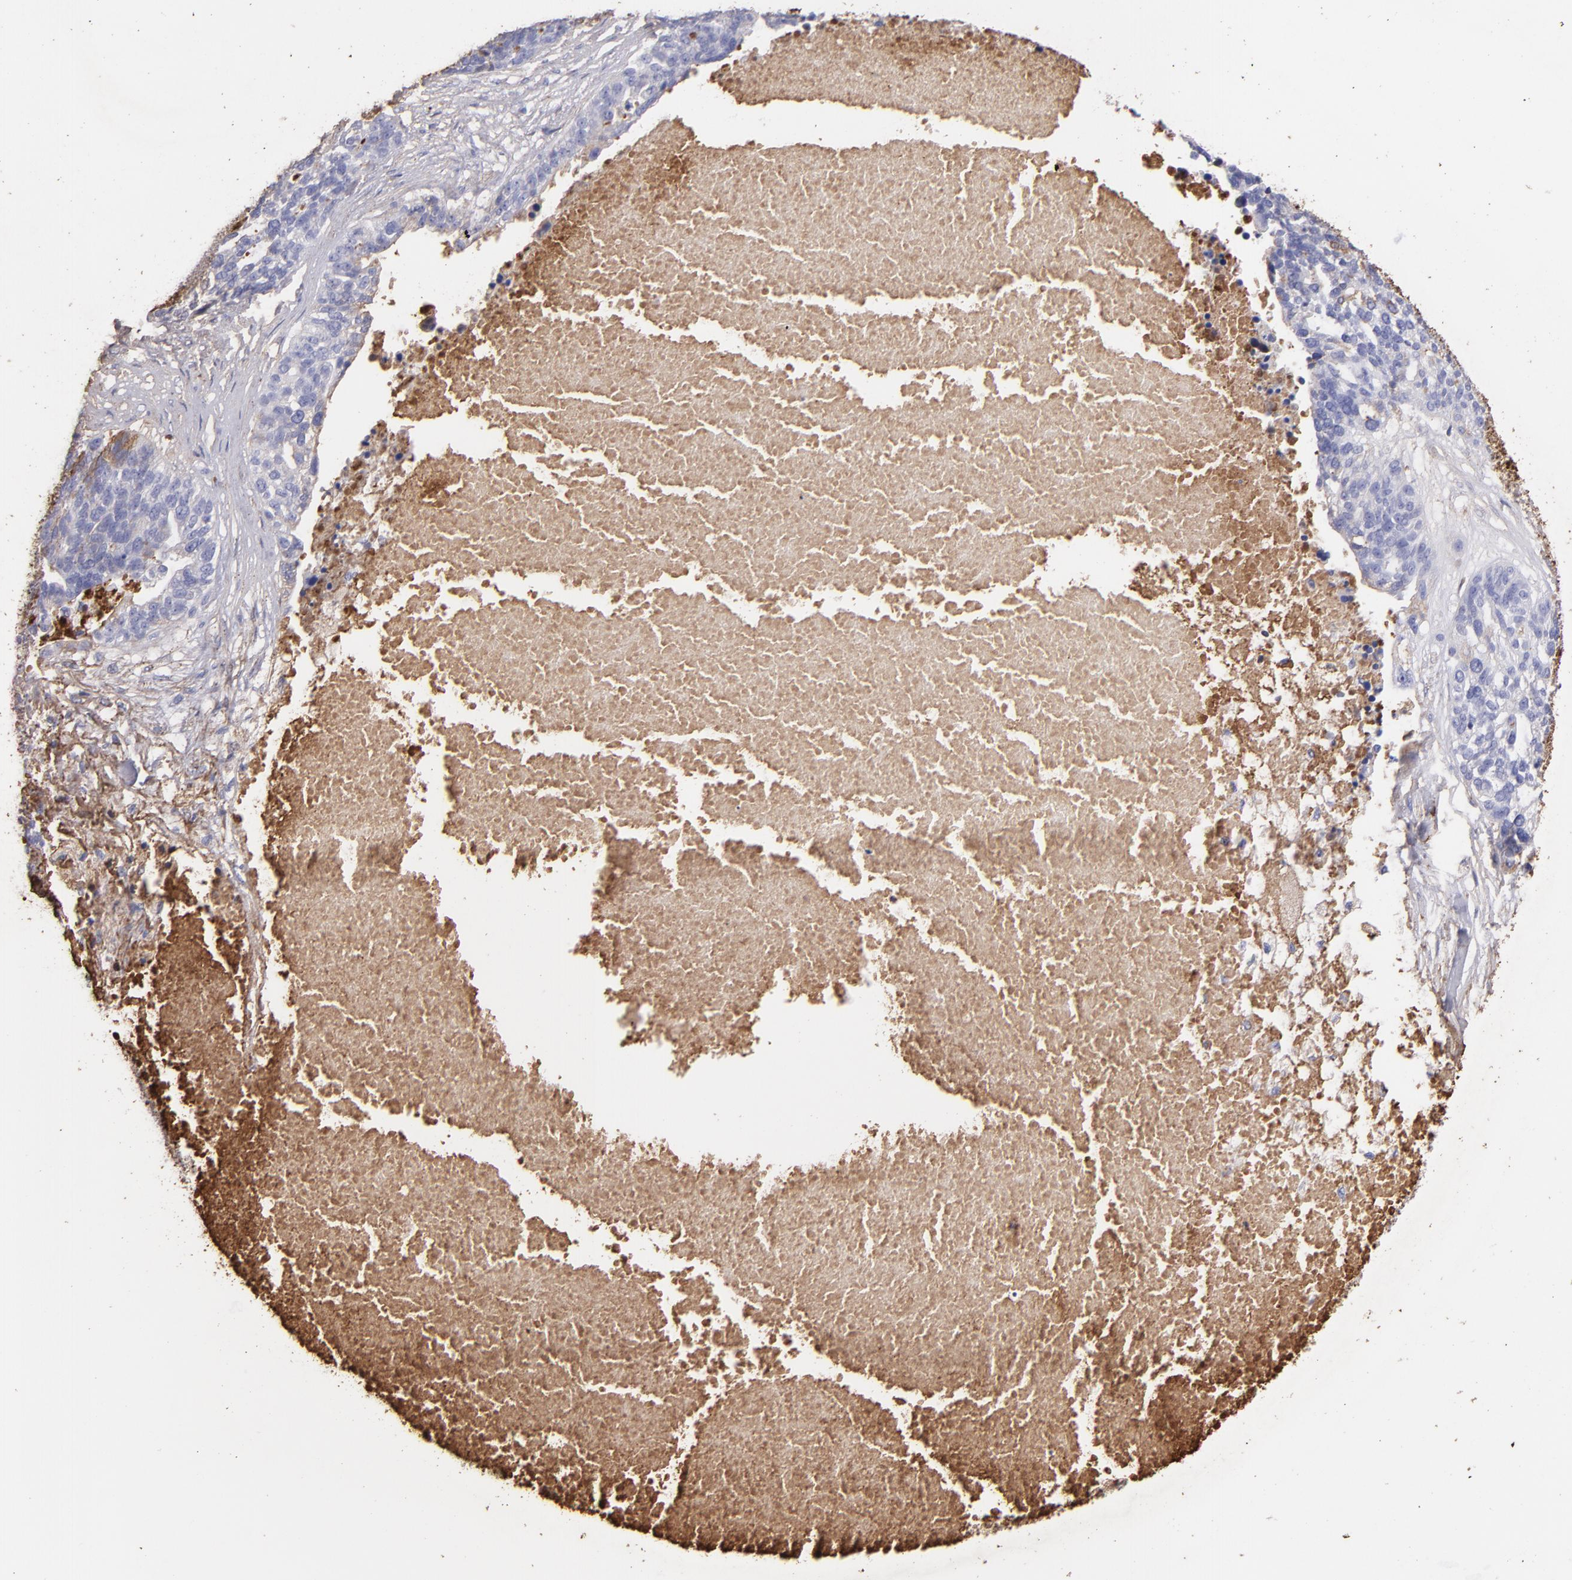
{"staining": {"intensity": "weak", "quantity": "25%-75%", "location": "cytoplasmic/membranous"}, "tissue": "ovarian cancer", "cell_type": "Tumor cells", "image_type": "cancer", "snomed": [{"axis": "morphology", "description": "Cystadenocarcinoma, serous, NOS"}, {"axis": "topography", "description": "Ovary"}], "caption": "Ovarian cancer tissue reveals weak cytoplasmic/membranous staining in approximately 25%-75% of tumor cells", "gene": "FGB", "patient": {"sex": "female", "age": 59}}